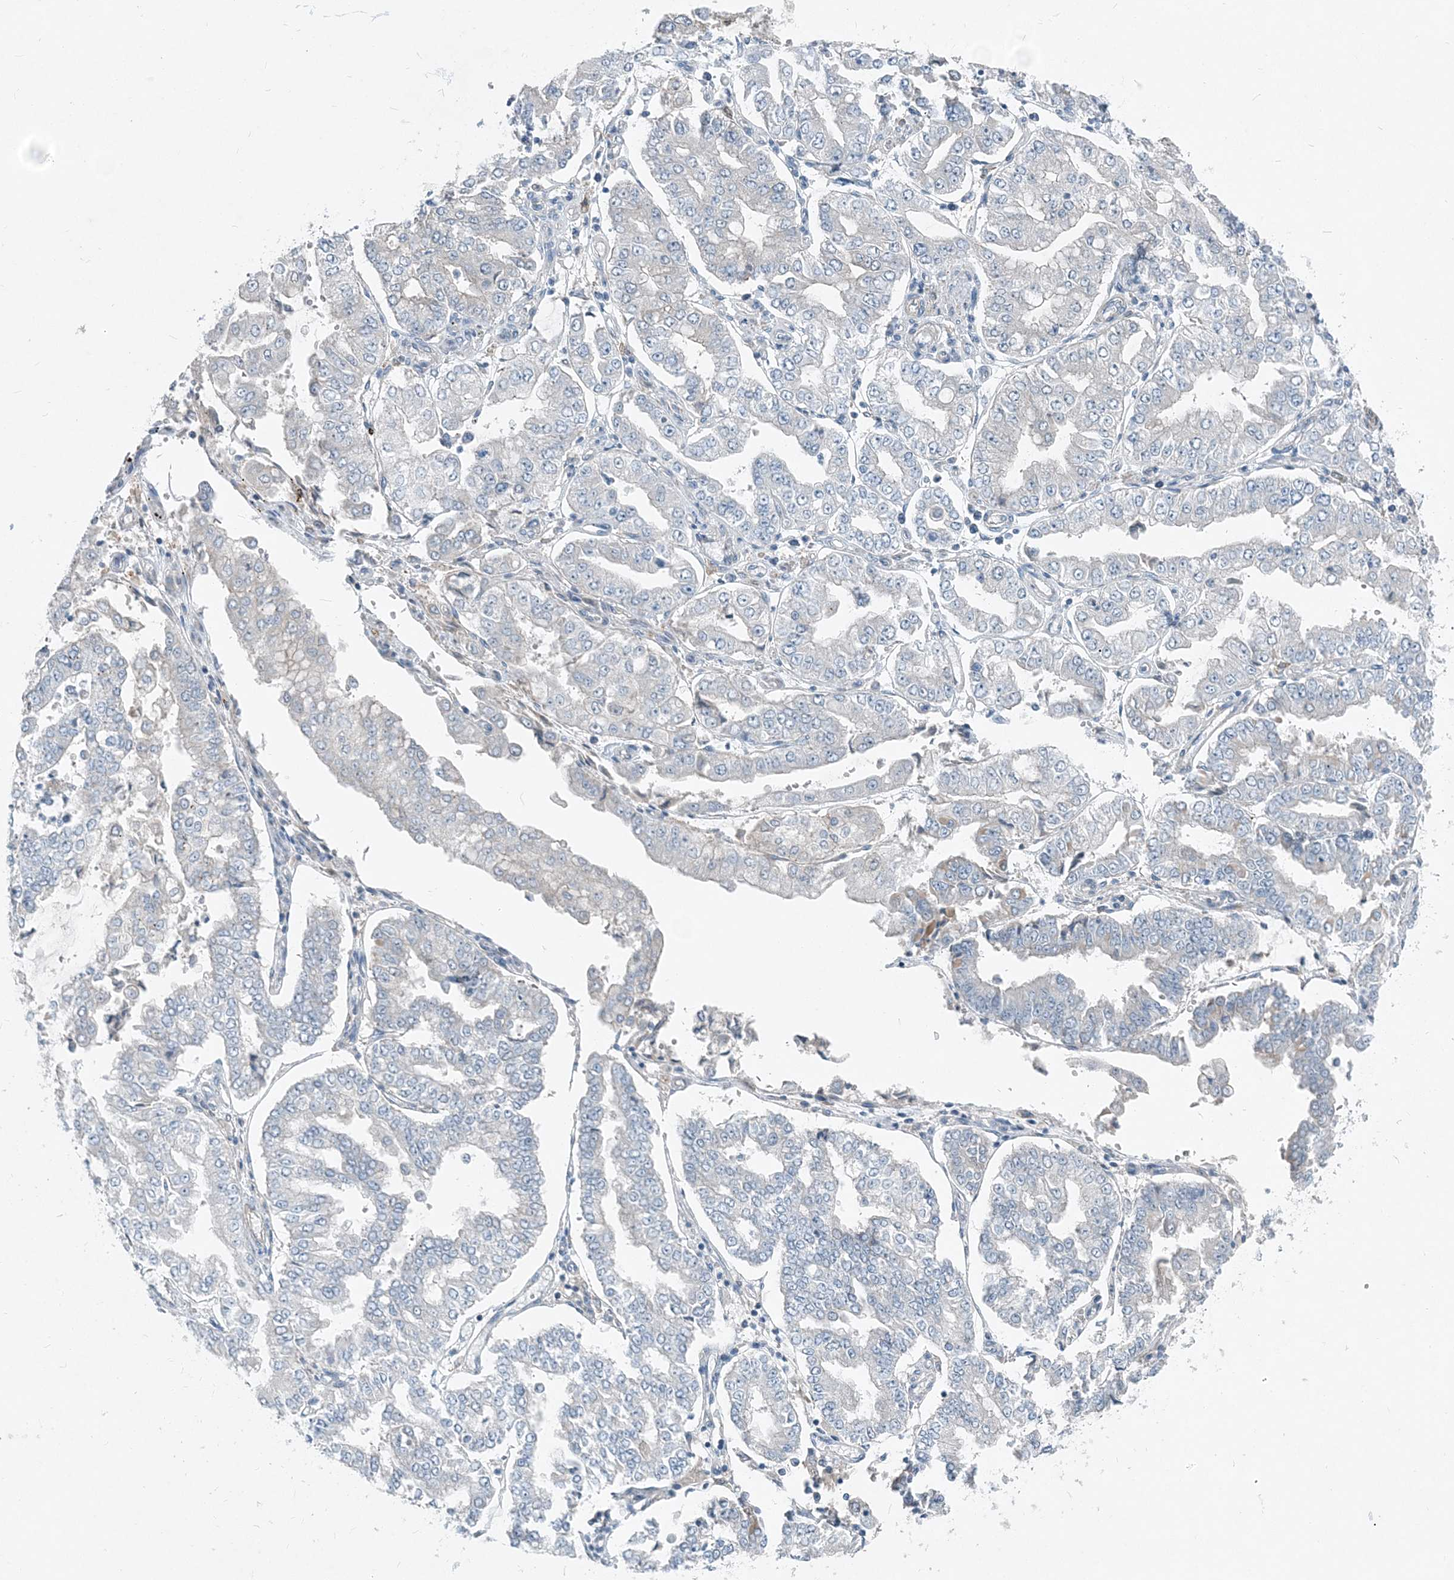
{"staining": {"intensity": "negative", "quantity": "none", "location": "none"}, "tissue": "stomach cancer", "cell_type": "Tumor cells", "image_type": "cancer", "snomed": [{"axis": "morphology", "description": "Adenocarcinoma, NOS"}, {"axis": "topography", "description": "Stomach"}], "caption": "A micrograph of human stomach cancer is negative for staining in tumor cells. Brightfield microscopy of immunohistochemistry (IHC) stained with DAB (3,3'-diaminobenzidine) (brown) and hematoxylin (blue), captured at high magnification.", "gene": "ARMH1", "patient": {"sex": "male", "age": 76}}